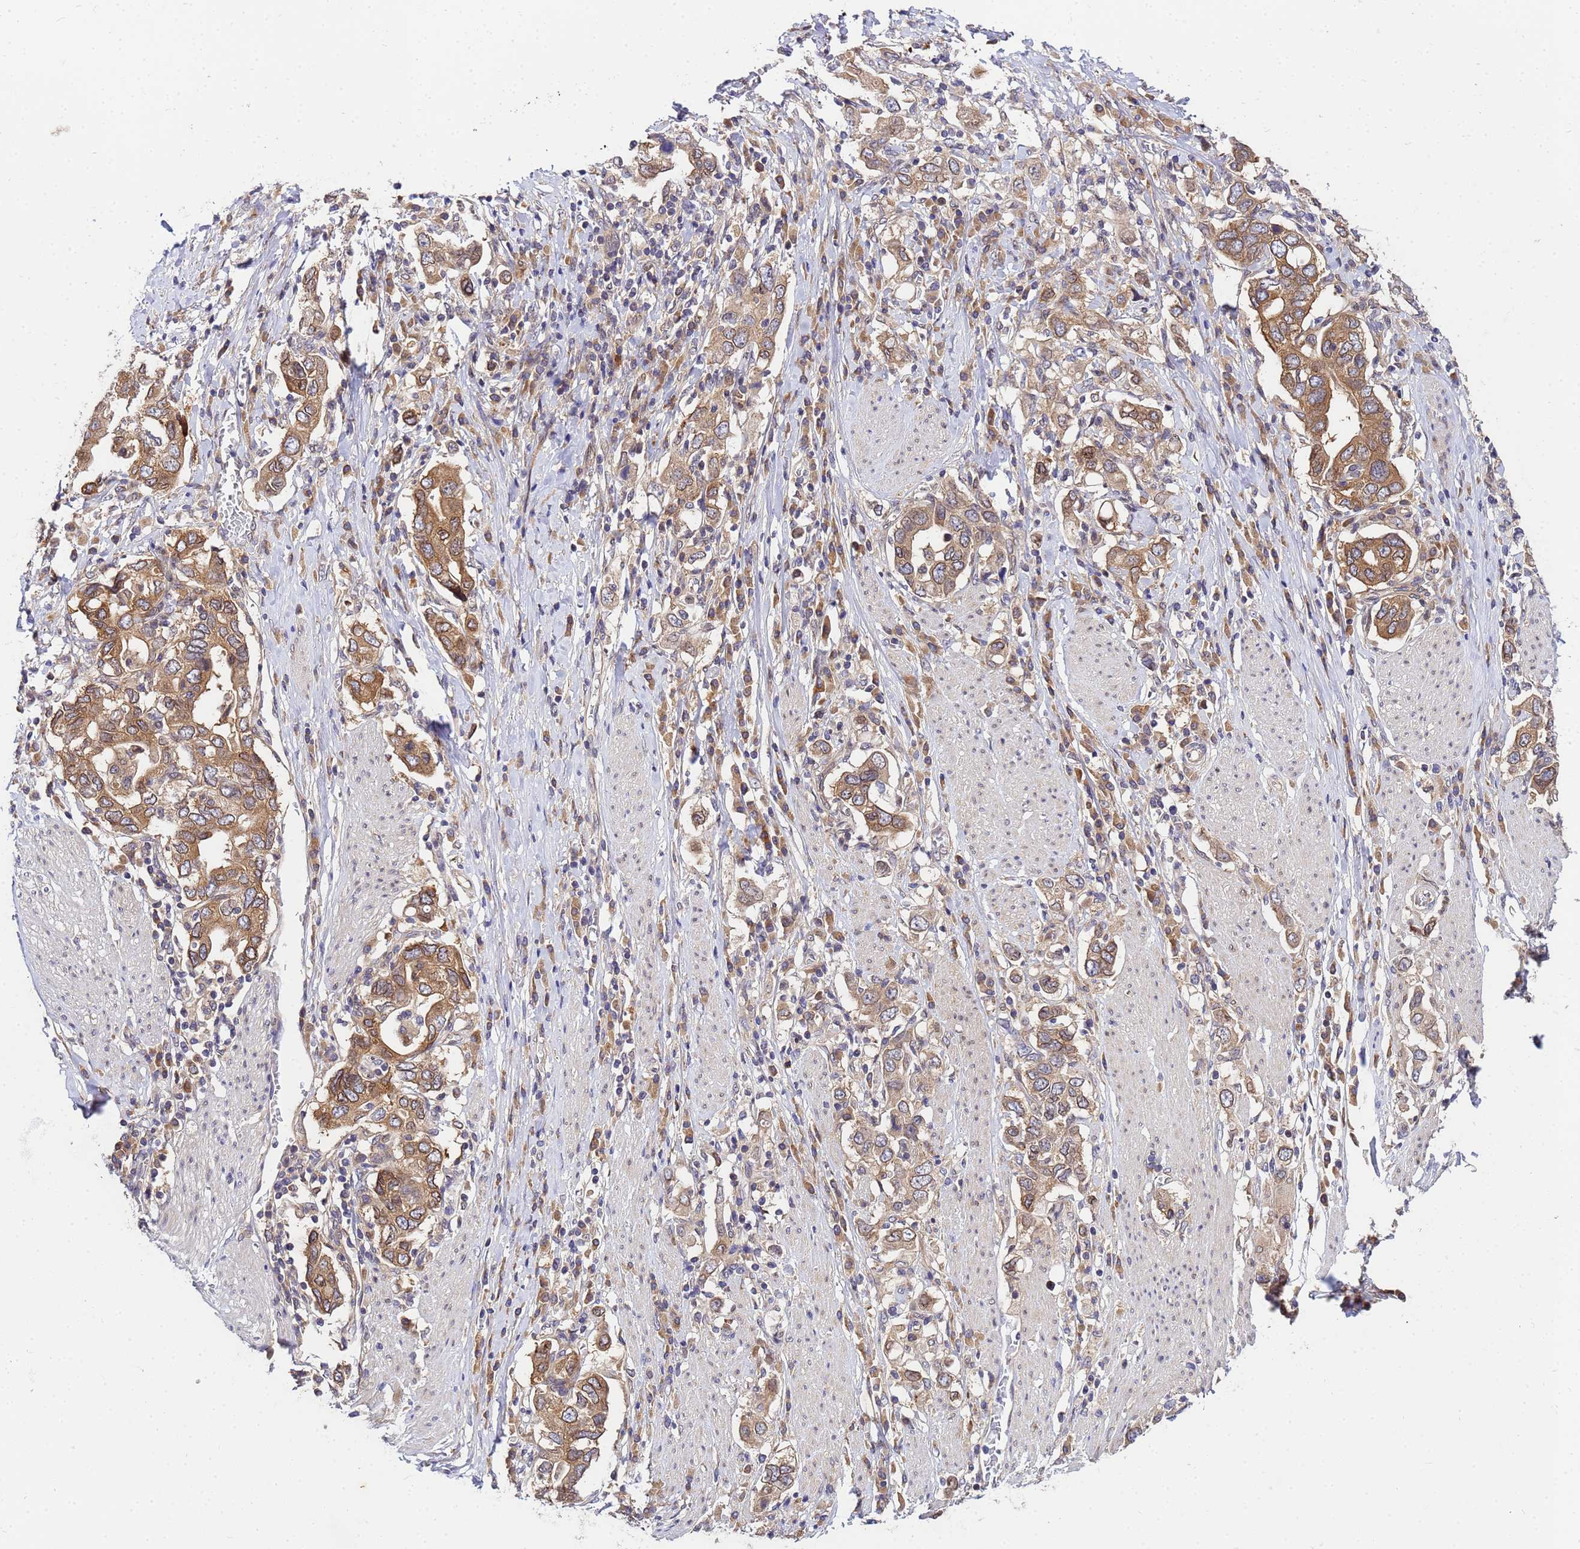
{"staining": {"intensity": "moderate", "quantity": ">75%", "location": "cytoplasmic/membranous"}, "tissue": "stomach cancer", "cell_type": "Tumor cells", "image_type": "cancer", "snomed": [{"axis": "morphology", "description": "Adenocarcinoma, NOS"}, {"axis": "topography", "description": "Stomach, upper"}, {"axis": "topography", "description": "Stomach"}], "caption": "About >75% of tumor cells in stomach cancer (adenocarcinoma) reveal moderate cytoplasmic/membranous protein positivity as visualized by brown immunohistochemical staining.", "gene": "UNC93B1", "patient": {"sex": "male", "age": 62}}